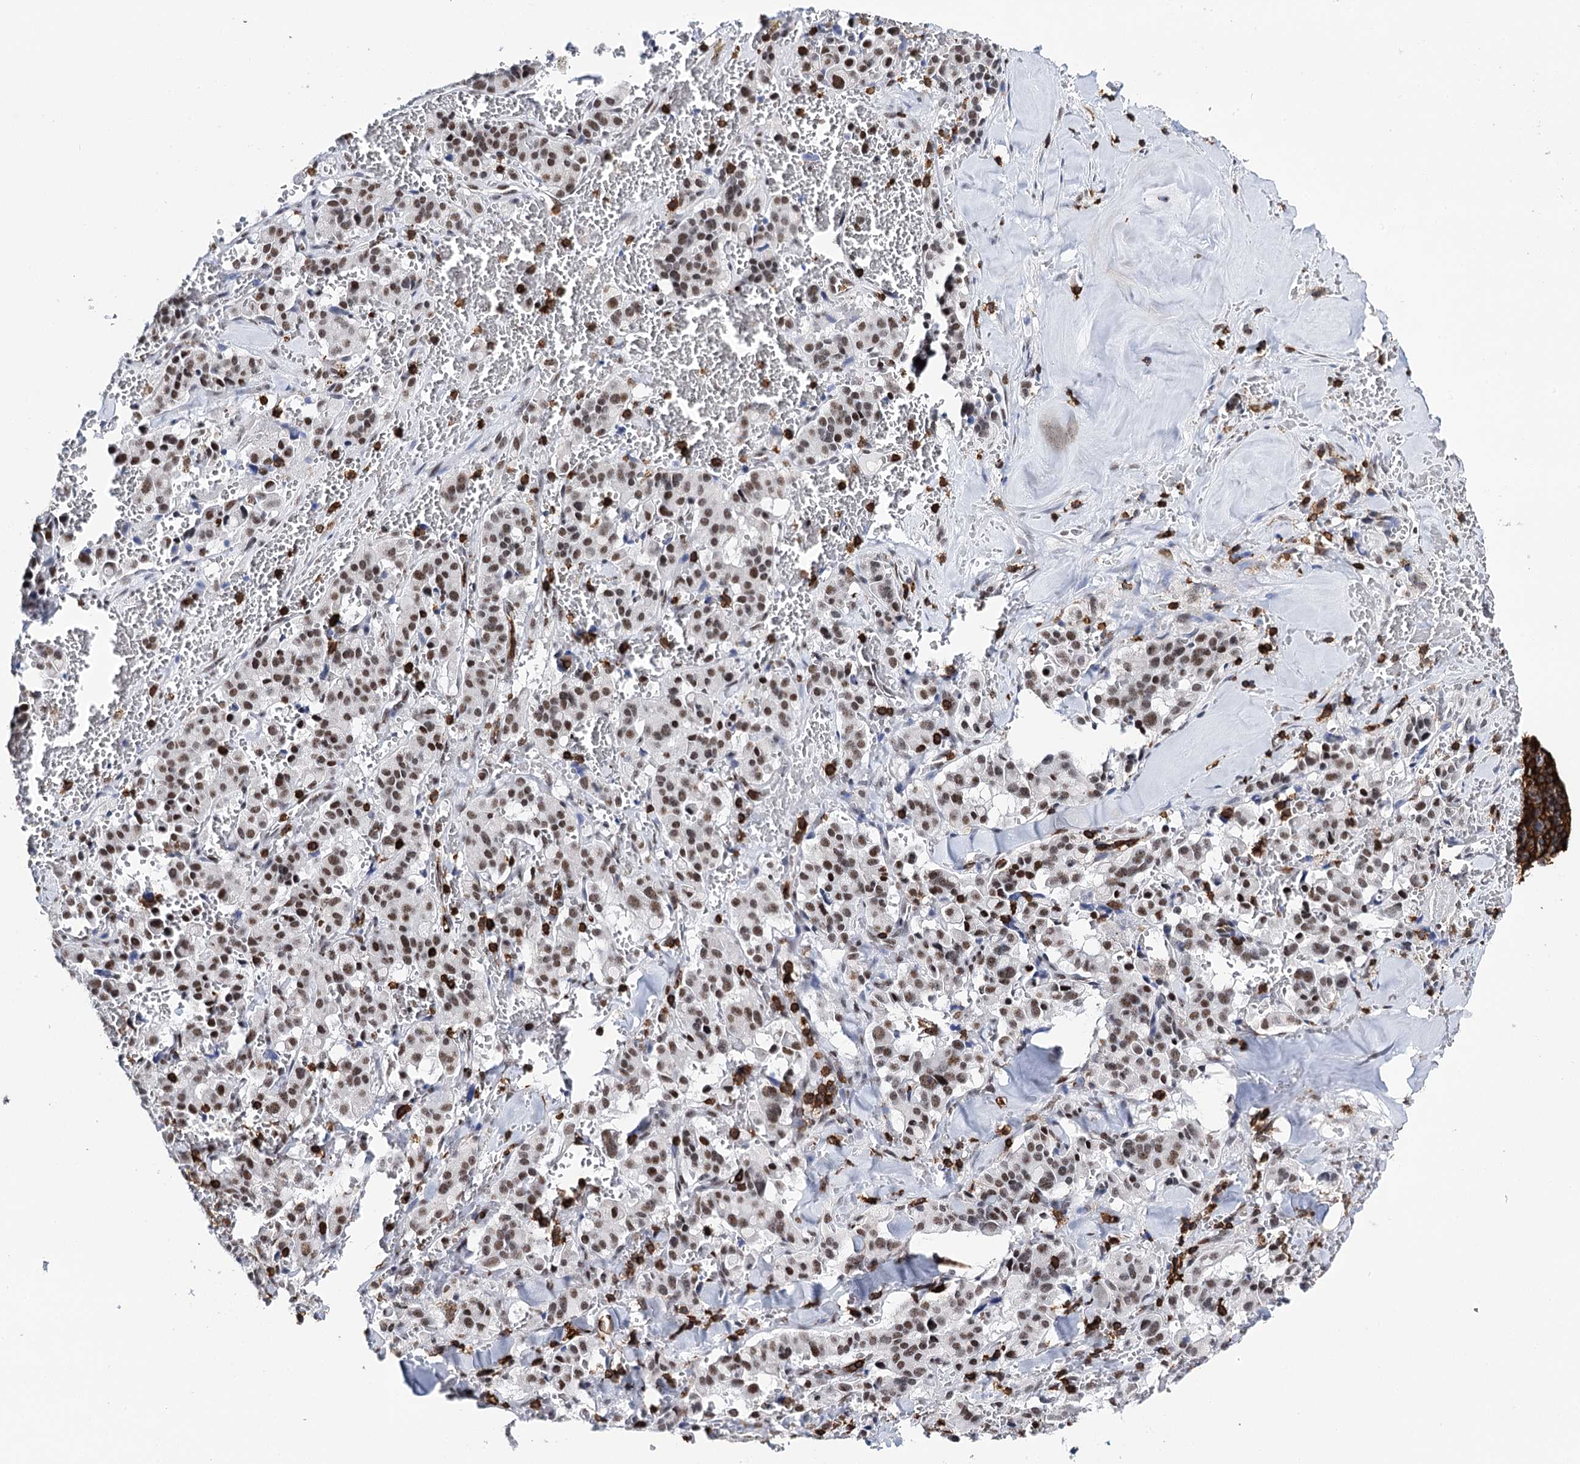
{"staining": {"intensity": "moderate", "quantity": ">75%", "location": "nuclear"}, "tissue": "pancreatic cancer", "cell_type": "Tumor cells", "image_type": "cancer", "snomed": [{"axis": "morphology", "description": "Adenocarcinoma, NOS"}, {"axis": "topography", "description": "Pancreas"}], "caption": "An image of human pancreatic cancer stained for a protein exhibits moderate nuclear brown staining in tumor cells.", "gene": "BARD1", "patient": {"sex": "male", "age": 65}}